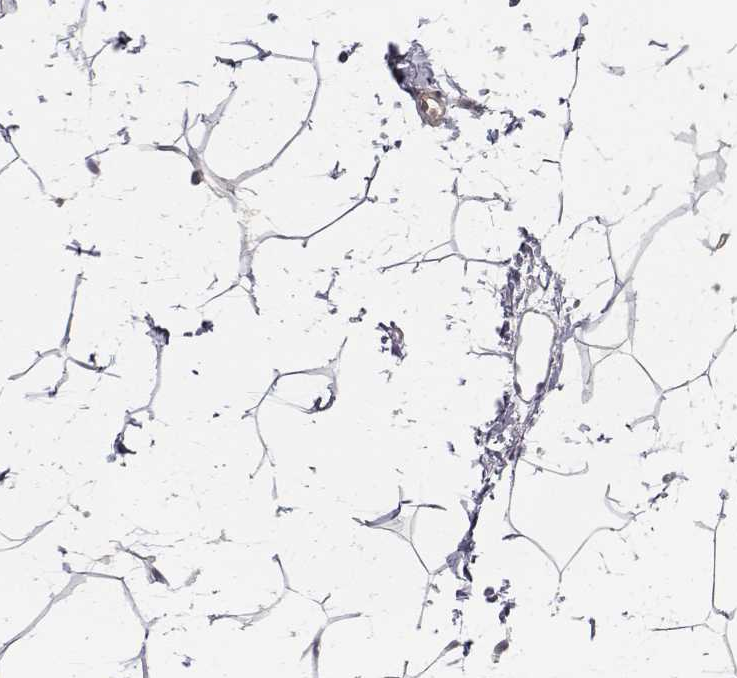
{"staining": {"intensity": "negative", "quantity": "none", "location": "none"}, "tissue": "breast", "cell_type": "Adipocytes", "image_type": "normal", "snomed": [{"axis": "morphology", "description": "Normal tissue, NOS"}, {"axis": "topography", "description": "Breast"}], "caption": "Immunohistochemistry (IHC) photomicrograph of unremarkable breast stained for a protein (brown), which reveals no positivity in adipocytes. Nuclei are stained in blue.", "gene": "RGS9BP", "patient": {"sex": "female", "age": 32}}